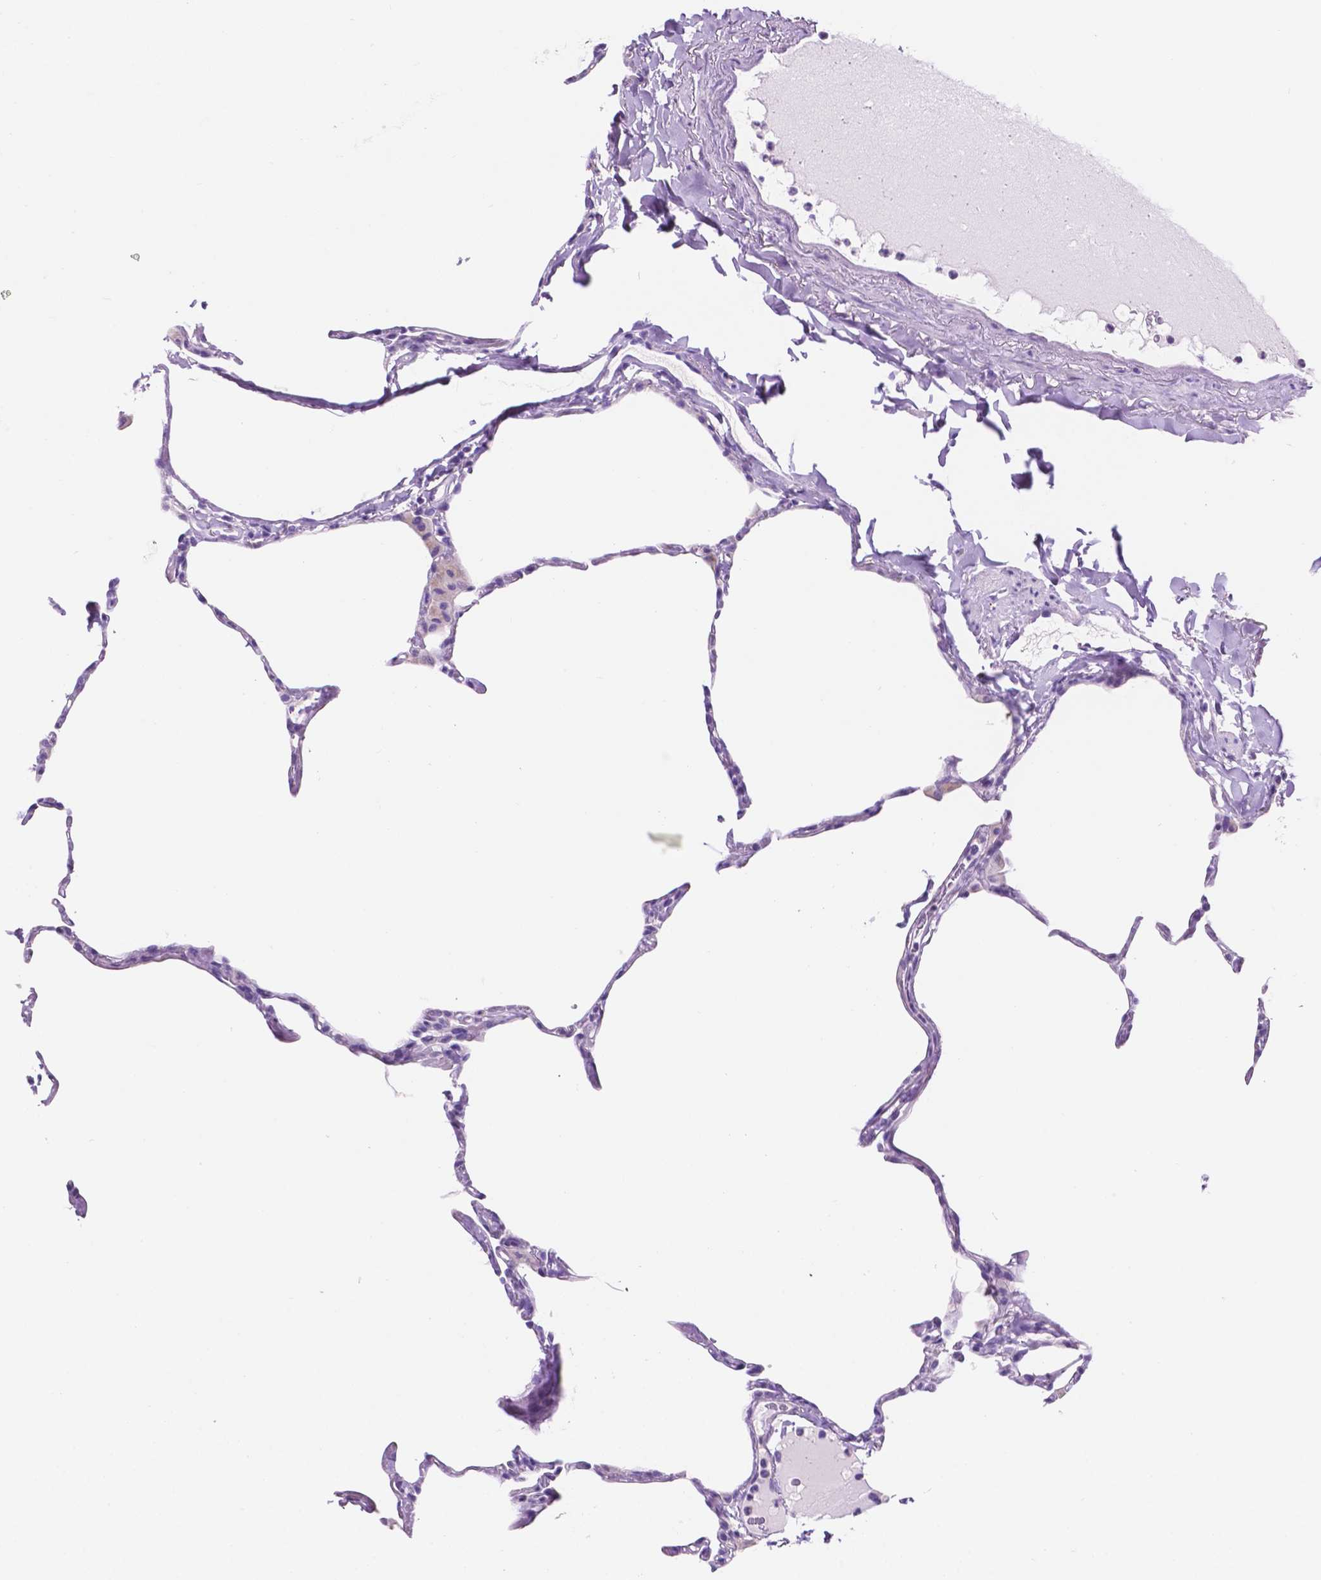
{"staining": {"intensity": "negative", "quantity": "none", "location": "none"}, "tissue": "lung", "cell_type": "Alveolar cells", "image_type": "normal", "snomed": [{"axis": "morphology", "description": "Normal tissue, NOS"}, {"axis": "topography", "description": "Lung"}], "caption": "A high-resolution micrograph shows immunohistochemistry (IHC) staining of unremarkable lung, which exhibits no significant positivity in alveolar cells. (Stains: DAB (3,3'-diaminobenzidine) immunohistochemistry with hematoxylin counter stain, Microscopy: brightfield microscopy at high magnification).", "gene": "IGFN1", "patient": {"sex": "male", "age": 65}}